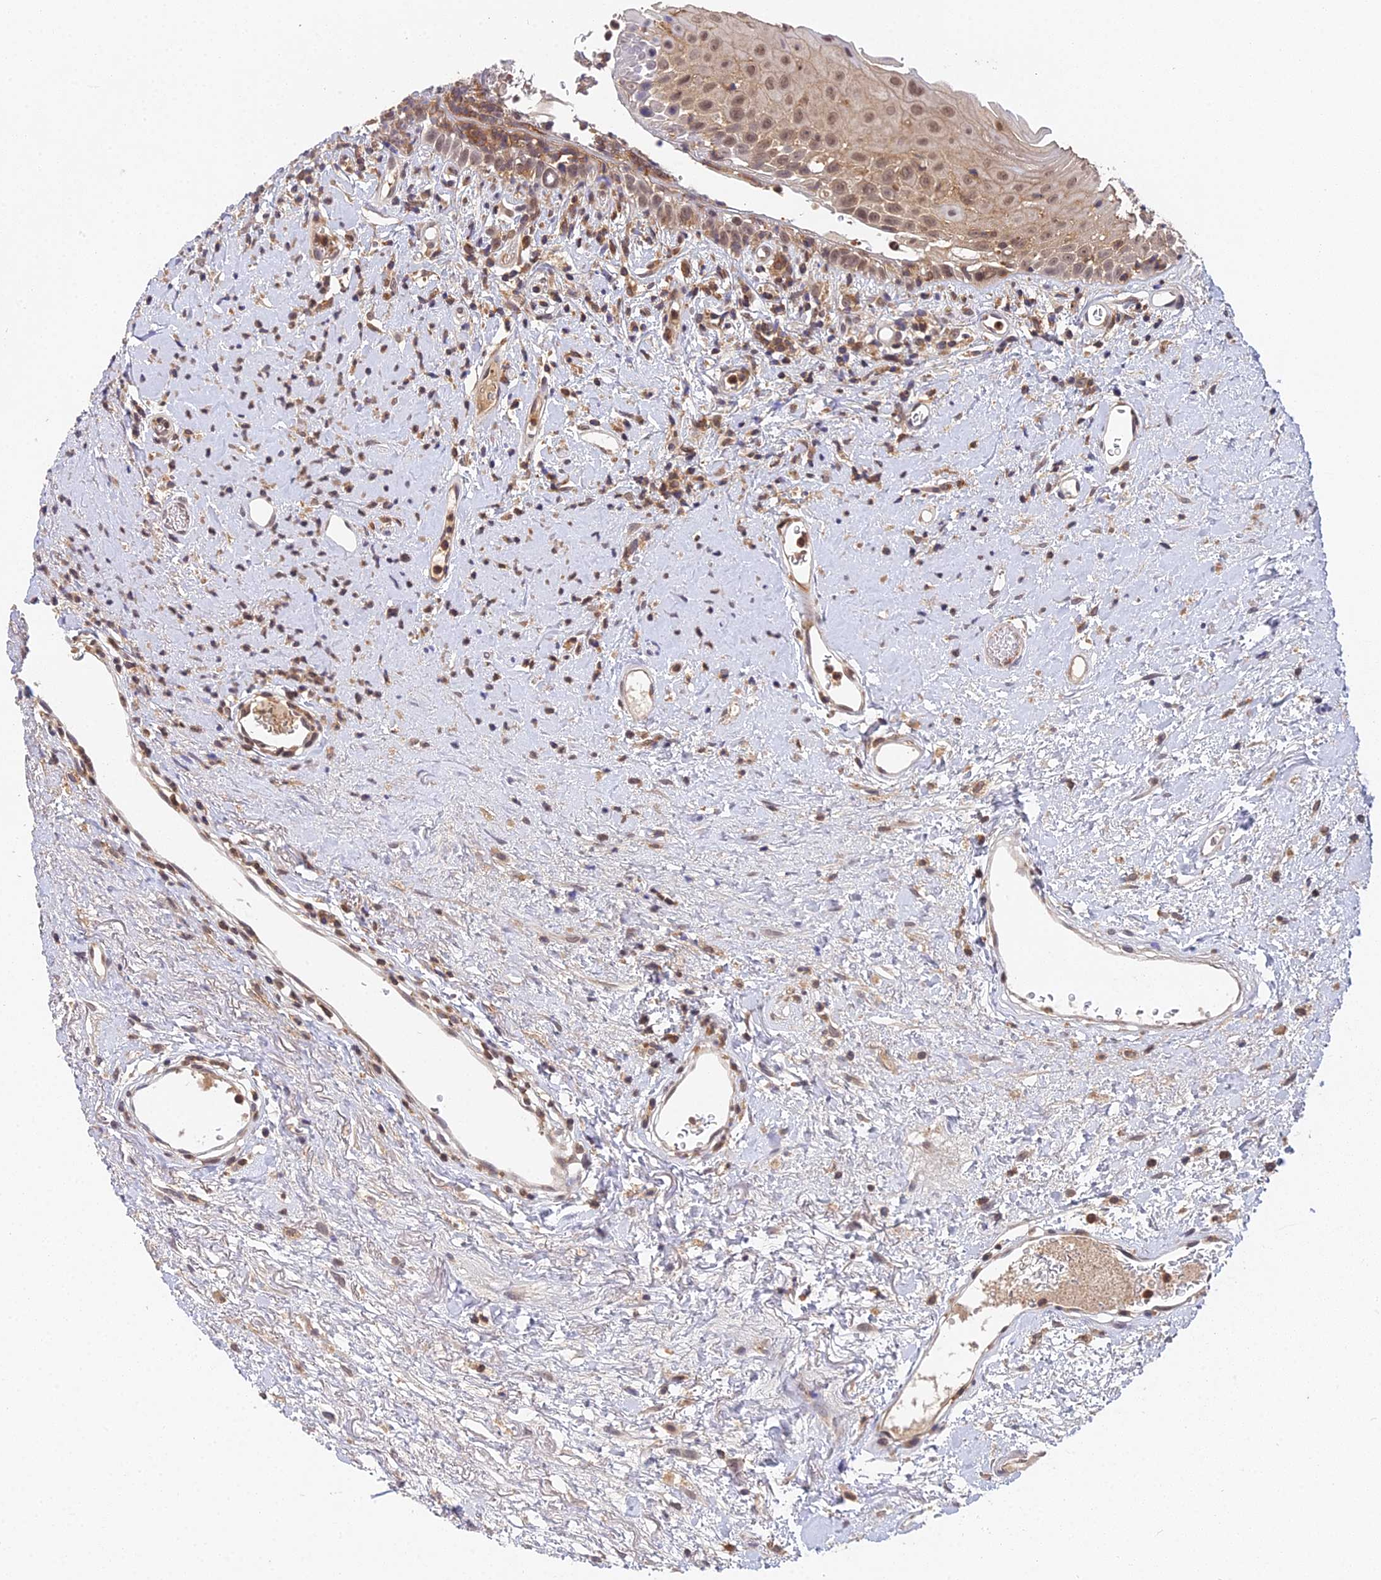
{"staining": {"intensity": "moderate", "quantity": ">75%", "location": "cytoplasmic/membranous,nuclear"}, "tissue": "oral mucosa", "cell_type": "Squamous epithelial cells", "image_type": "normal", "snomed": [{"axis": "morphology", "description": "Normal tissue, NOS"}, {"axis": "topography", "description": "Oral tissue"}], "caption": "Human oral mucosa stained for a protein (brown) reveals moderate cytoplasmic/membranous,nuclear positive expression in about >75% of squamous epithelial cells.", "gene": "TPRX1", "patient": {"sex": "female", "age": 76}}